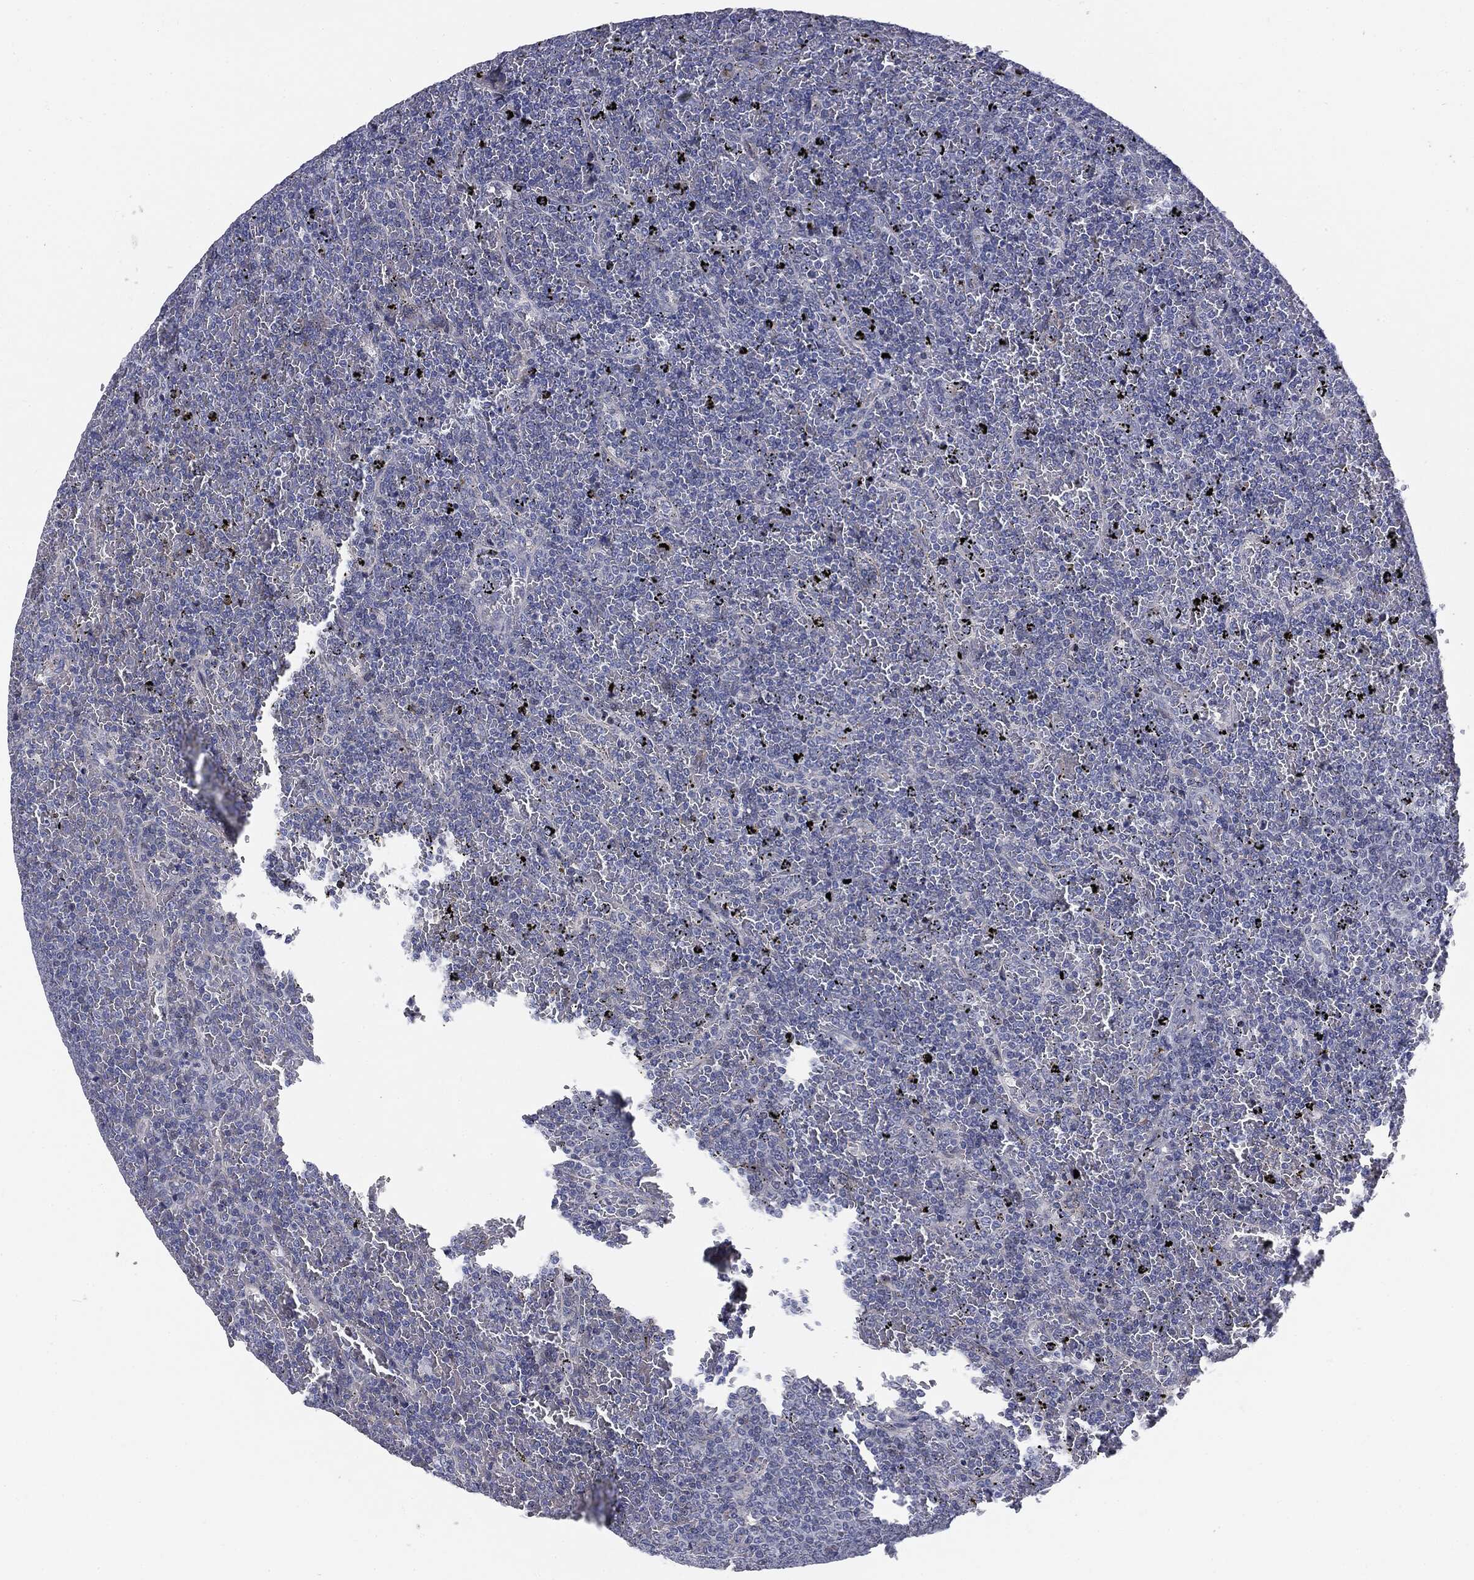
{"staining": {"intensity": "negative", "quantity": "none", "location": "none"}, "tissue": "lymphoma", "cell_type": "Tumor cells", "image_type": "cancer", "snomed": [{"axis": "morphology", "description": "Malignant lymphoma, non-Hodgkin's type, Low grade"}, {"axis": "topography", "description": "Spleen"}], "caption": "This is an immunohistochemistry (IHC) micrograph of lymphoma. There is no staining in tumor cells.", "gene": "KRT5", "patient": {"sex": "female", "age": 77}}